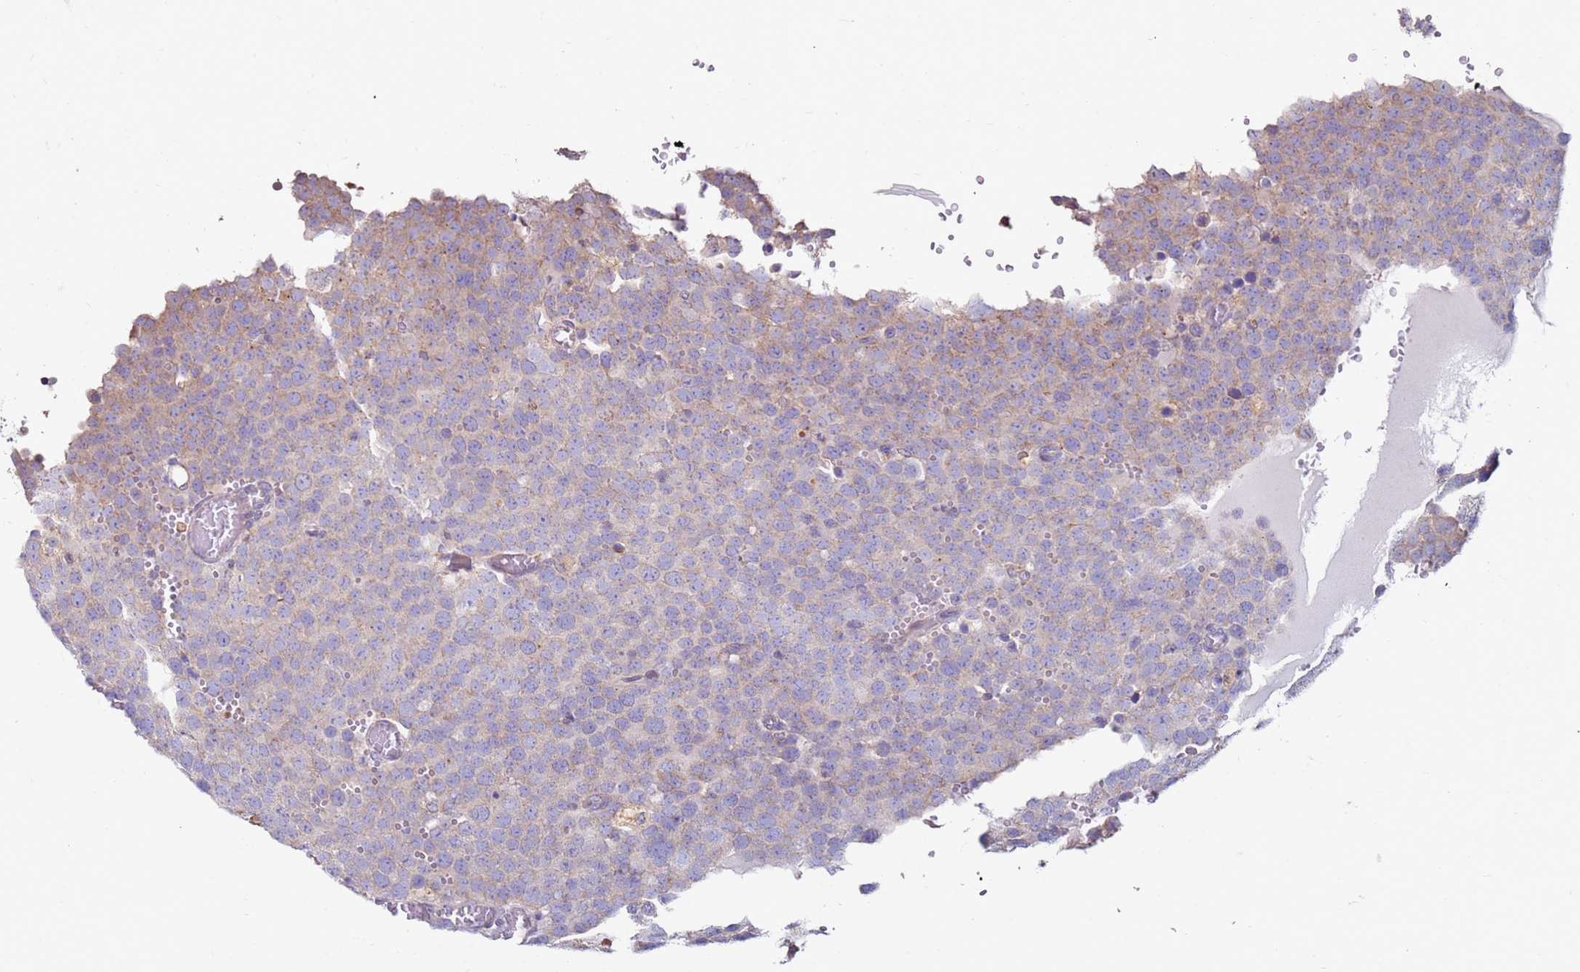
{"staining": {"intensity": "weak", "quantity": "<25%", "location": "cytoplasmic/membranous"}, "tissue": "testis cancer", "cell_type": "Tumor cells", "image_type": "cancer", "snomed": [{"axis": "morphology", "description": "Normal tissue, NOS"}, {"axis": "morphology", "description": "Seminoma, NOS"}, {"axis": "topography", "description": "Testis"}], "caption": "An image of human testis cancer is negative for staining in tumor cells.", "gene": "CNOT9", "patient": {"sex": "male", "age": 71}}